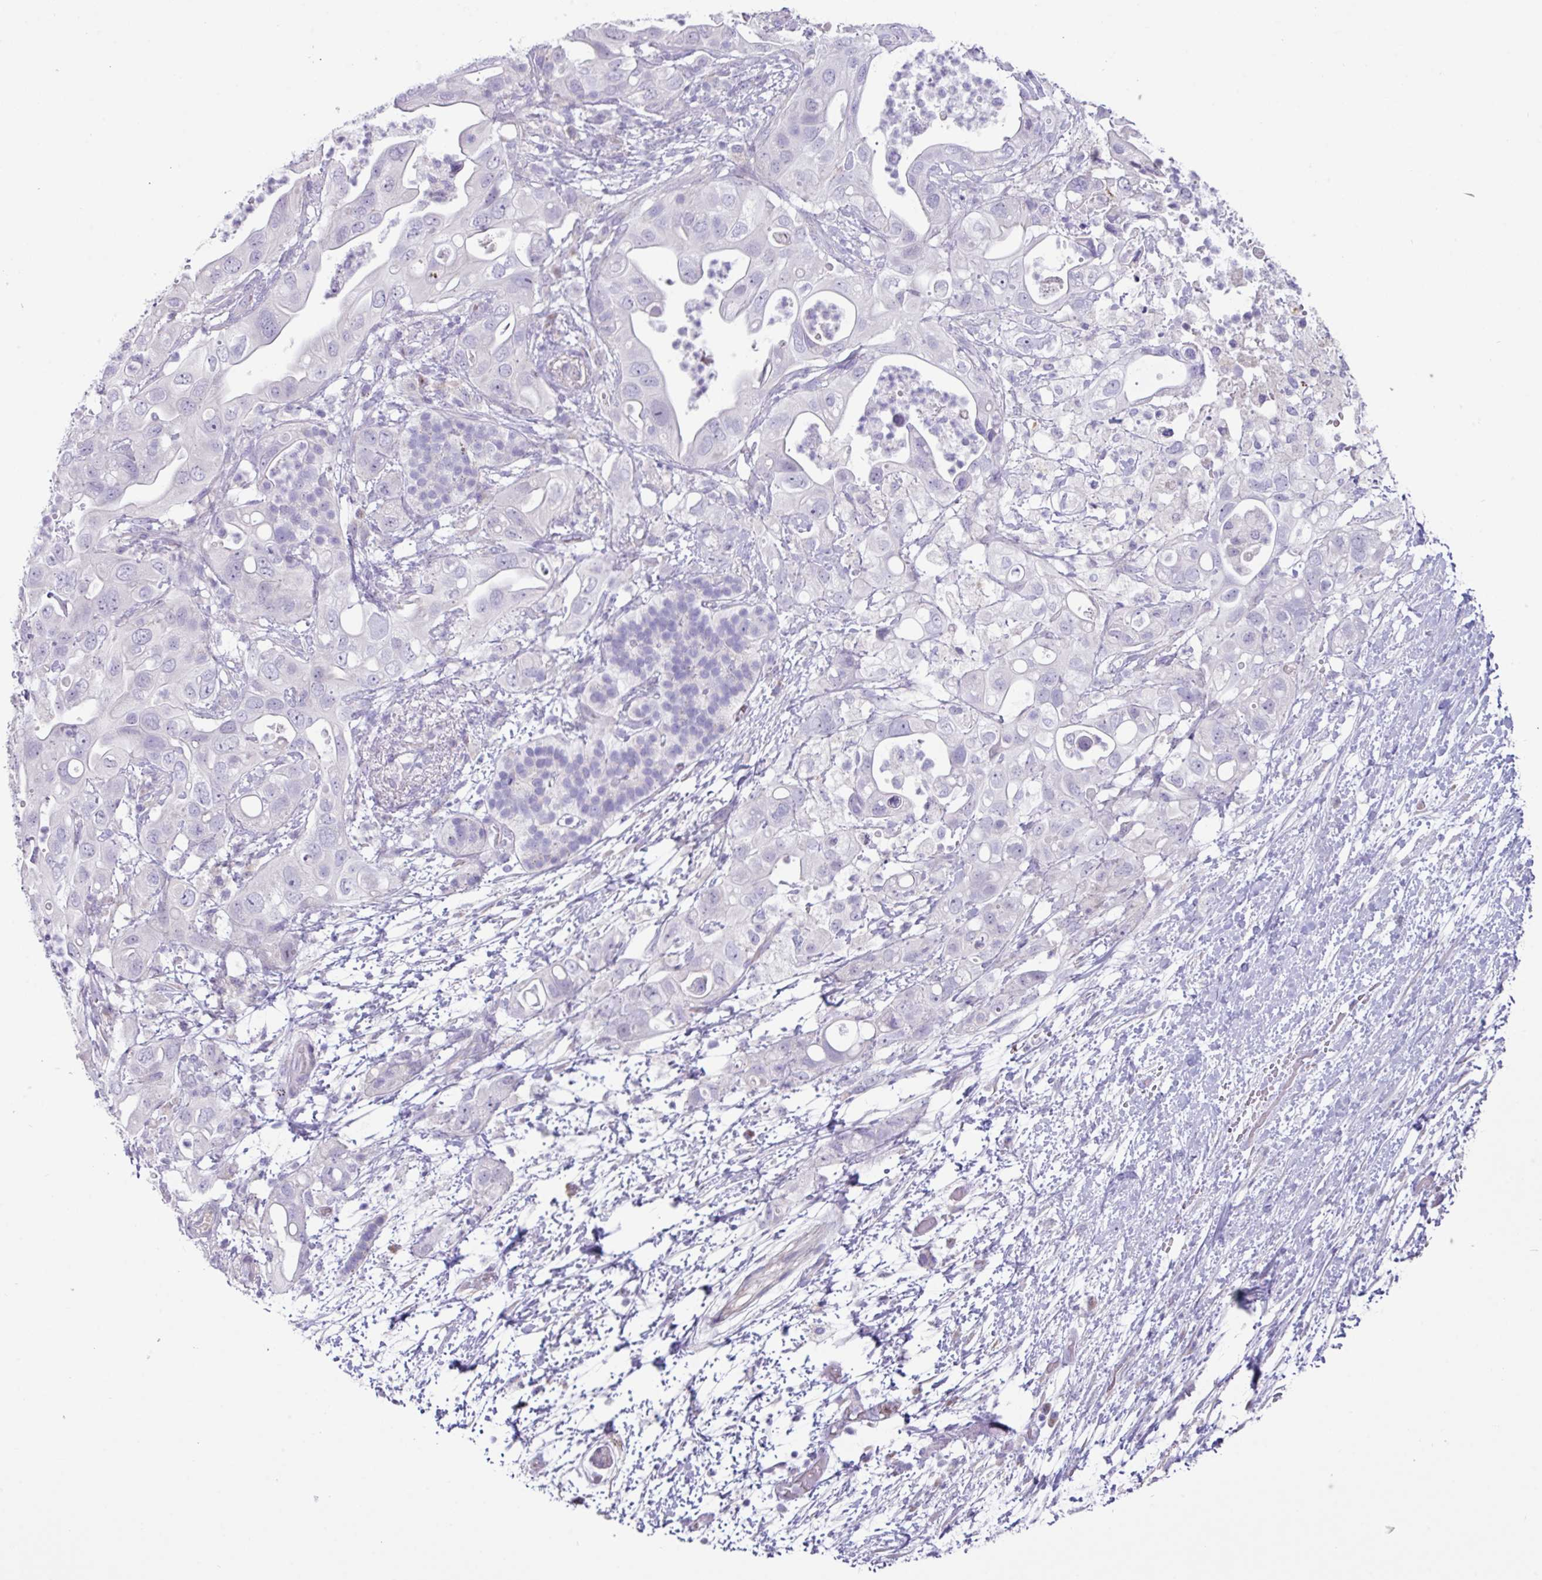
{"staining": {"intensity": "negative", "quantity": "none", "location": "none"}, "tissue": "pancreatic cancer", "cell_type": "Tumor cells", "image_type": "cancer", "snomed": [{"axis": "morphology", "description": "Adenocarcinoma, NOS"}, {"axis": "topography", "description": "Pancreas"}], "caption": "Tumor cells show no significant expression in adenocarcinoma (pancreatic). Nuclei are stained in blue.", "gene": "ZNF524", "patient": {"sex": "female", "age": 72}}